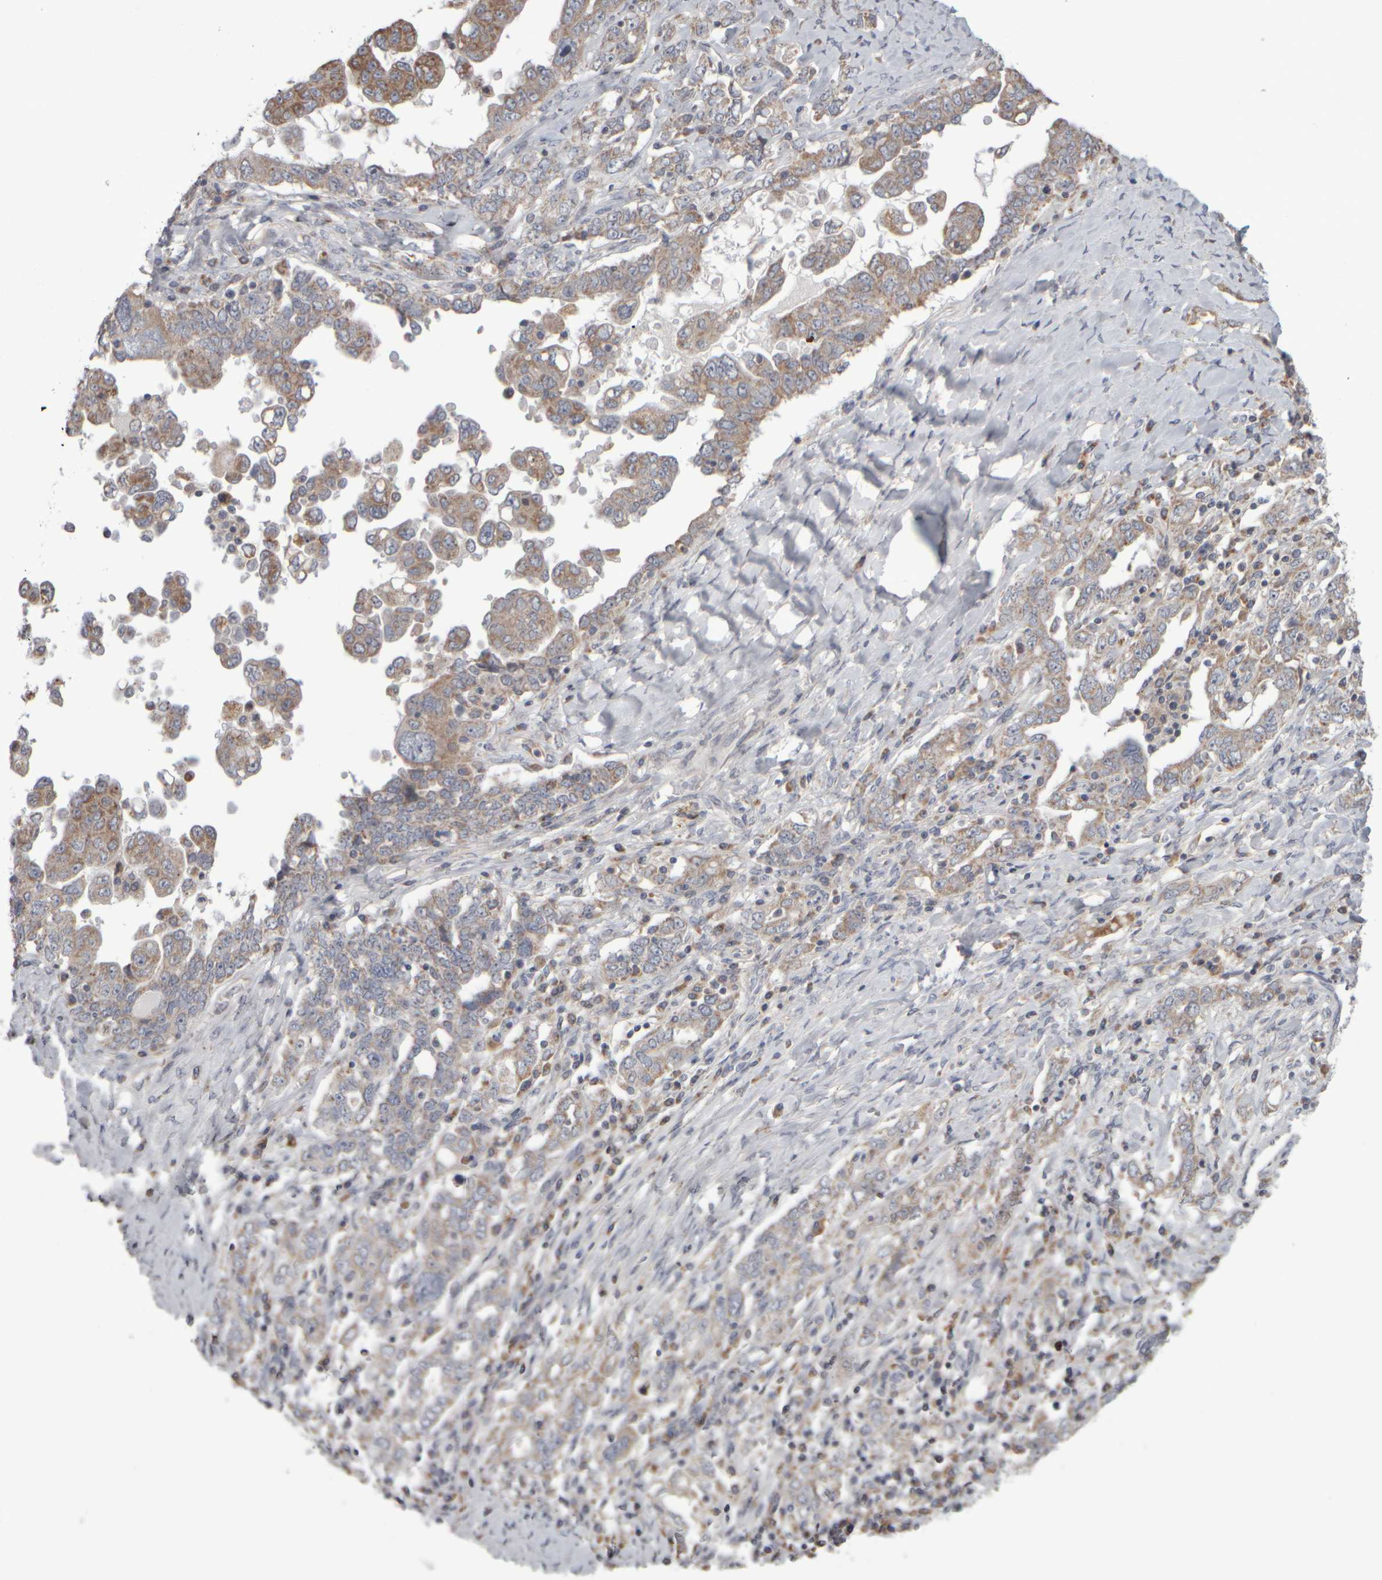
{"staining": {"intensity": "moderate", "quantity": ">75%", "location": "cytoplasmic/membranous"}, "tissue": "ovarian cancer", "cell_type": "Tumor cells", "image_type": "cancer", "snomed": [{"axis": "morphology", "description": "Carcinoma, endometroid"}, {"axis": "topography", "description": "Ovary"}], "caption": "High-power microscopy captured an immunohistochemistry histopathology image of ovarian cancer (endometroid carcinoma), revealing moderate cytoplasmic/membranous positivity in about >75% of tumor cells.", "gene": "SCO1", "patient": {"sex": "female", "age": 62}}